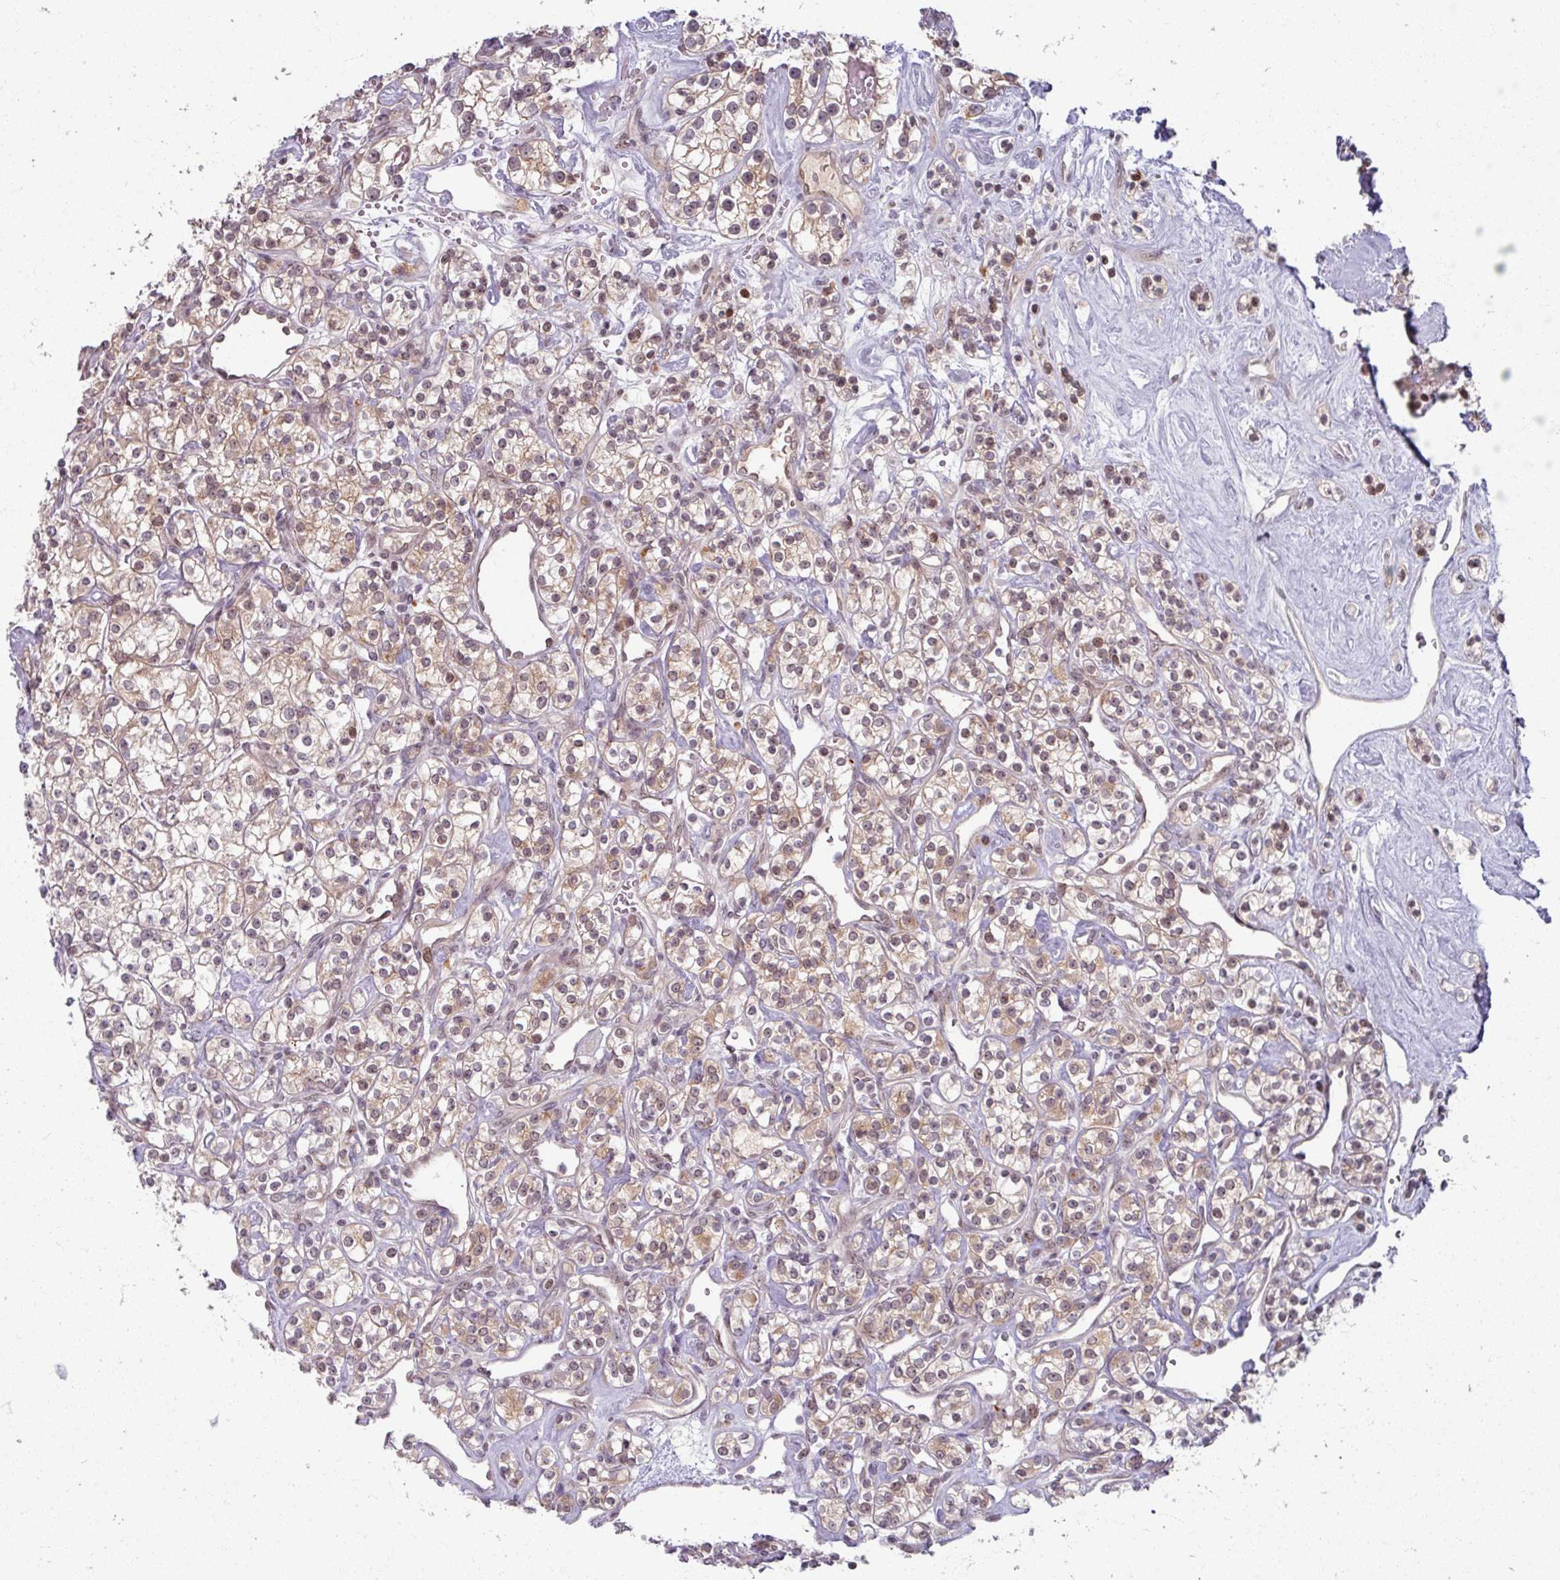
{"staining": {"intensity": "weak", "quantity": ">75%", "location": "cytoplasmic/membranous,nuclear"}, "tissue": "renal cancer", "cell_type": "Tumor cells", "image_type": "cancer", "snomed": [{"axis": "morphology", "description": "Adenocarcinoma, NOS"}, {"axis": "topography", "description": "Kidney"}], "caption": "A micrograph showing weak cytoplasmic/membranous and nuclear positivity in approximately >75% of tumor cells in renal cancer (adenocarcinoma), as visualized by brown immunohistochemical staining.", "gene": "KLC3", "patient": {"sex": "male", "age": 77}}